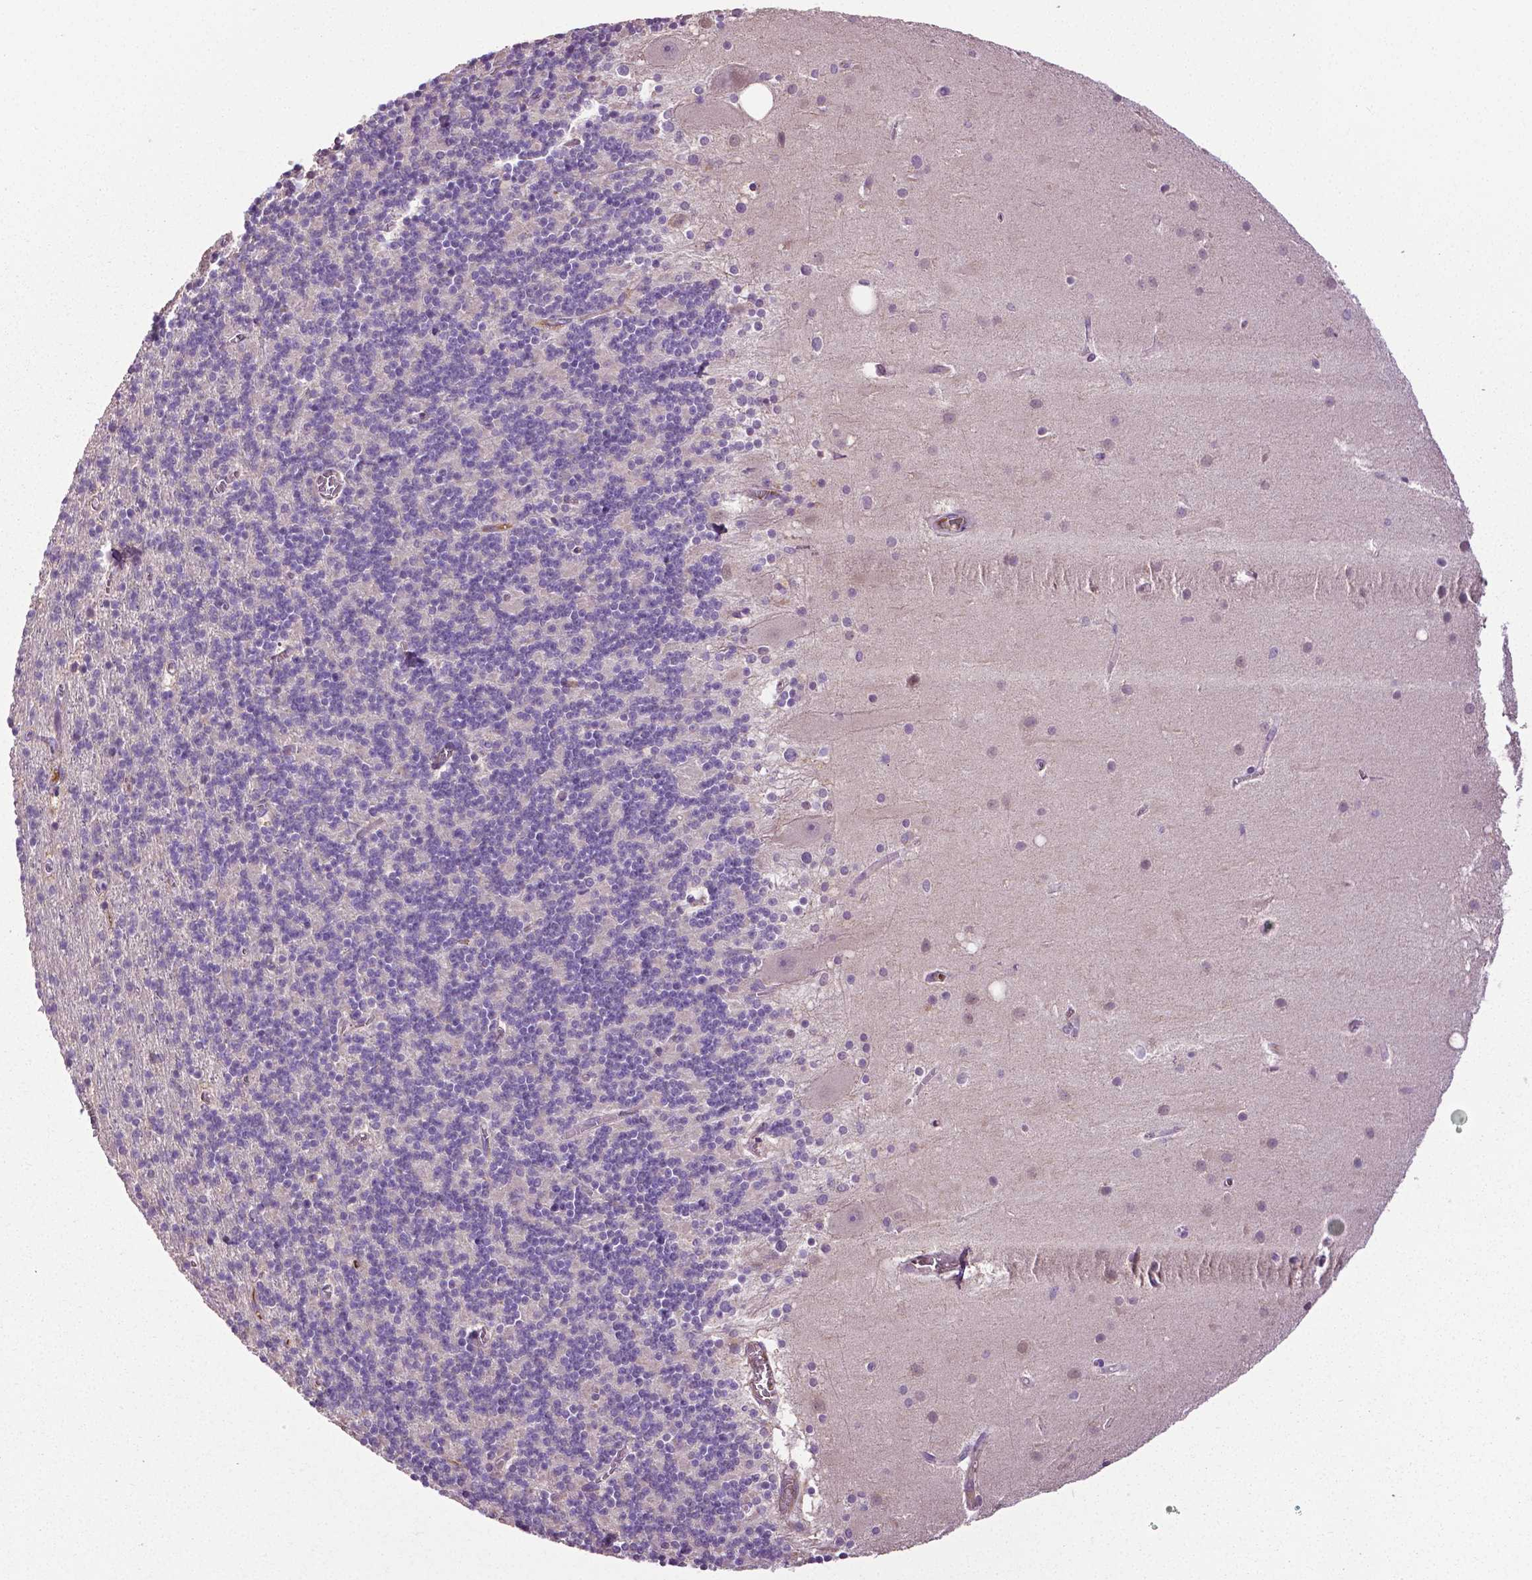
{"staining": {"intensity": "negative", "quantity": "none", "location": "none"}, "tissue": "cerebellum", "cell_type": "Cells in granular layer", "image_type": "normal", "snomed": [{"axis": "morphology", "description": "Normal tissue, NOS"}, {"axis": "topography", "description": "Cerebellum"}], "caption": "Immunohistochemistry image of benign cerebellum: human cerebellum stained with DAB (3,3'-diaminobenzidine) reveals no significant protein staining in cells in granular layer. (DAB (3,3'-diaminobenzidine) immunohistochemistry with hematoxylin counter stain).", "gene": "PTPN5", "patient": {"sex": "male", "age": 70}}